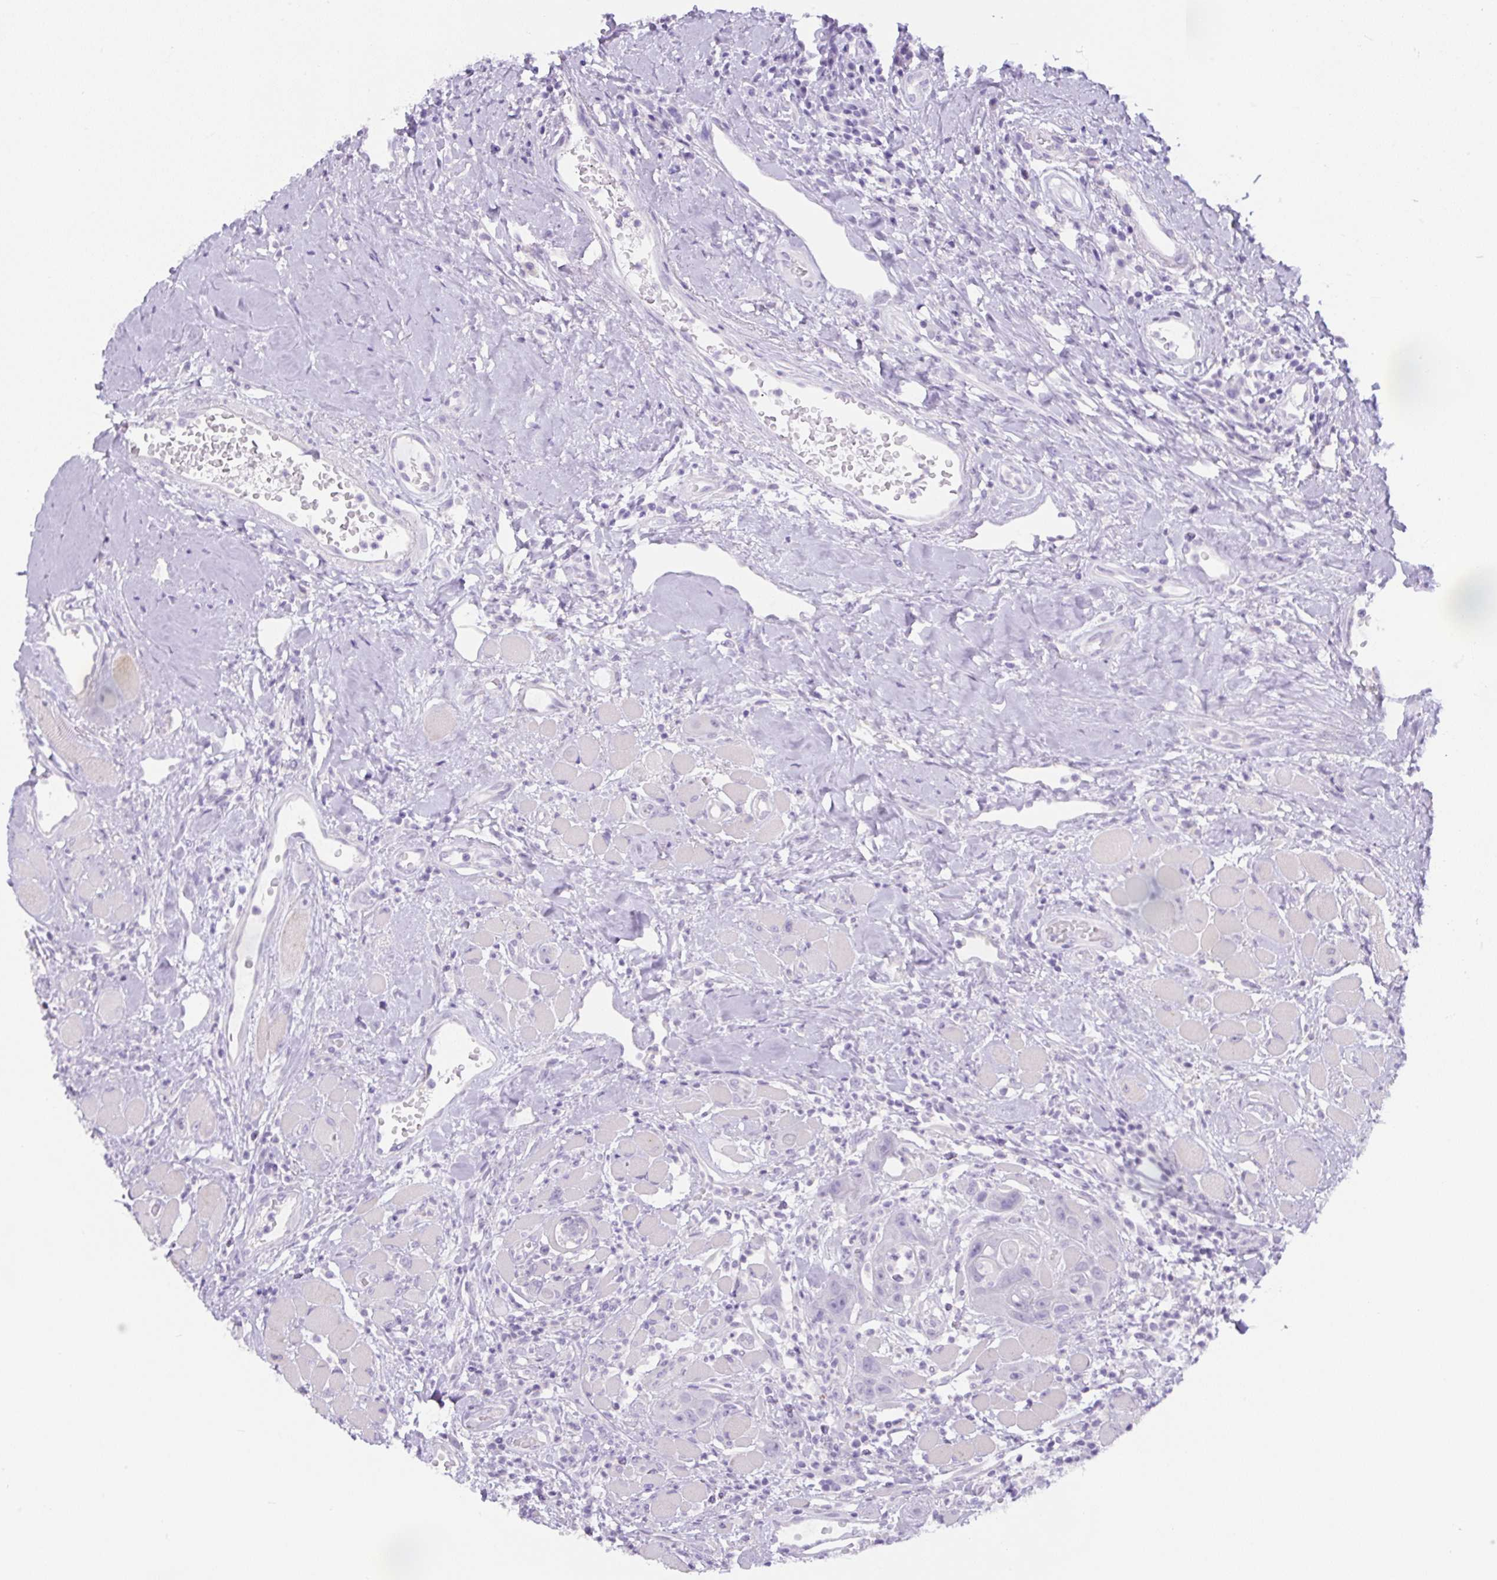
{"staining": {"intensity": "negative", "quantity": "none", "location": "none"}, "tissue": "head and neck cancer", "cell_type": "Tumor cells", "image_type": "cancer", "snomed": [{"axis": "morphology", "description": "Squamous cell carcinoma, NOS"}, {"axis": "topography", "description": "Head-Neck"}], "caption": "The immunohistochemistry histopathology image has no significant expression in tumor cells of head and neck squamous cell carcinoma tissue. (Stains: DAB IHC with hematoxylin counter stain, Microscopy: brightfield microscopy at high magnification).", "gene": "UBL3", "patient": {"sex": "female", "age": 59}}